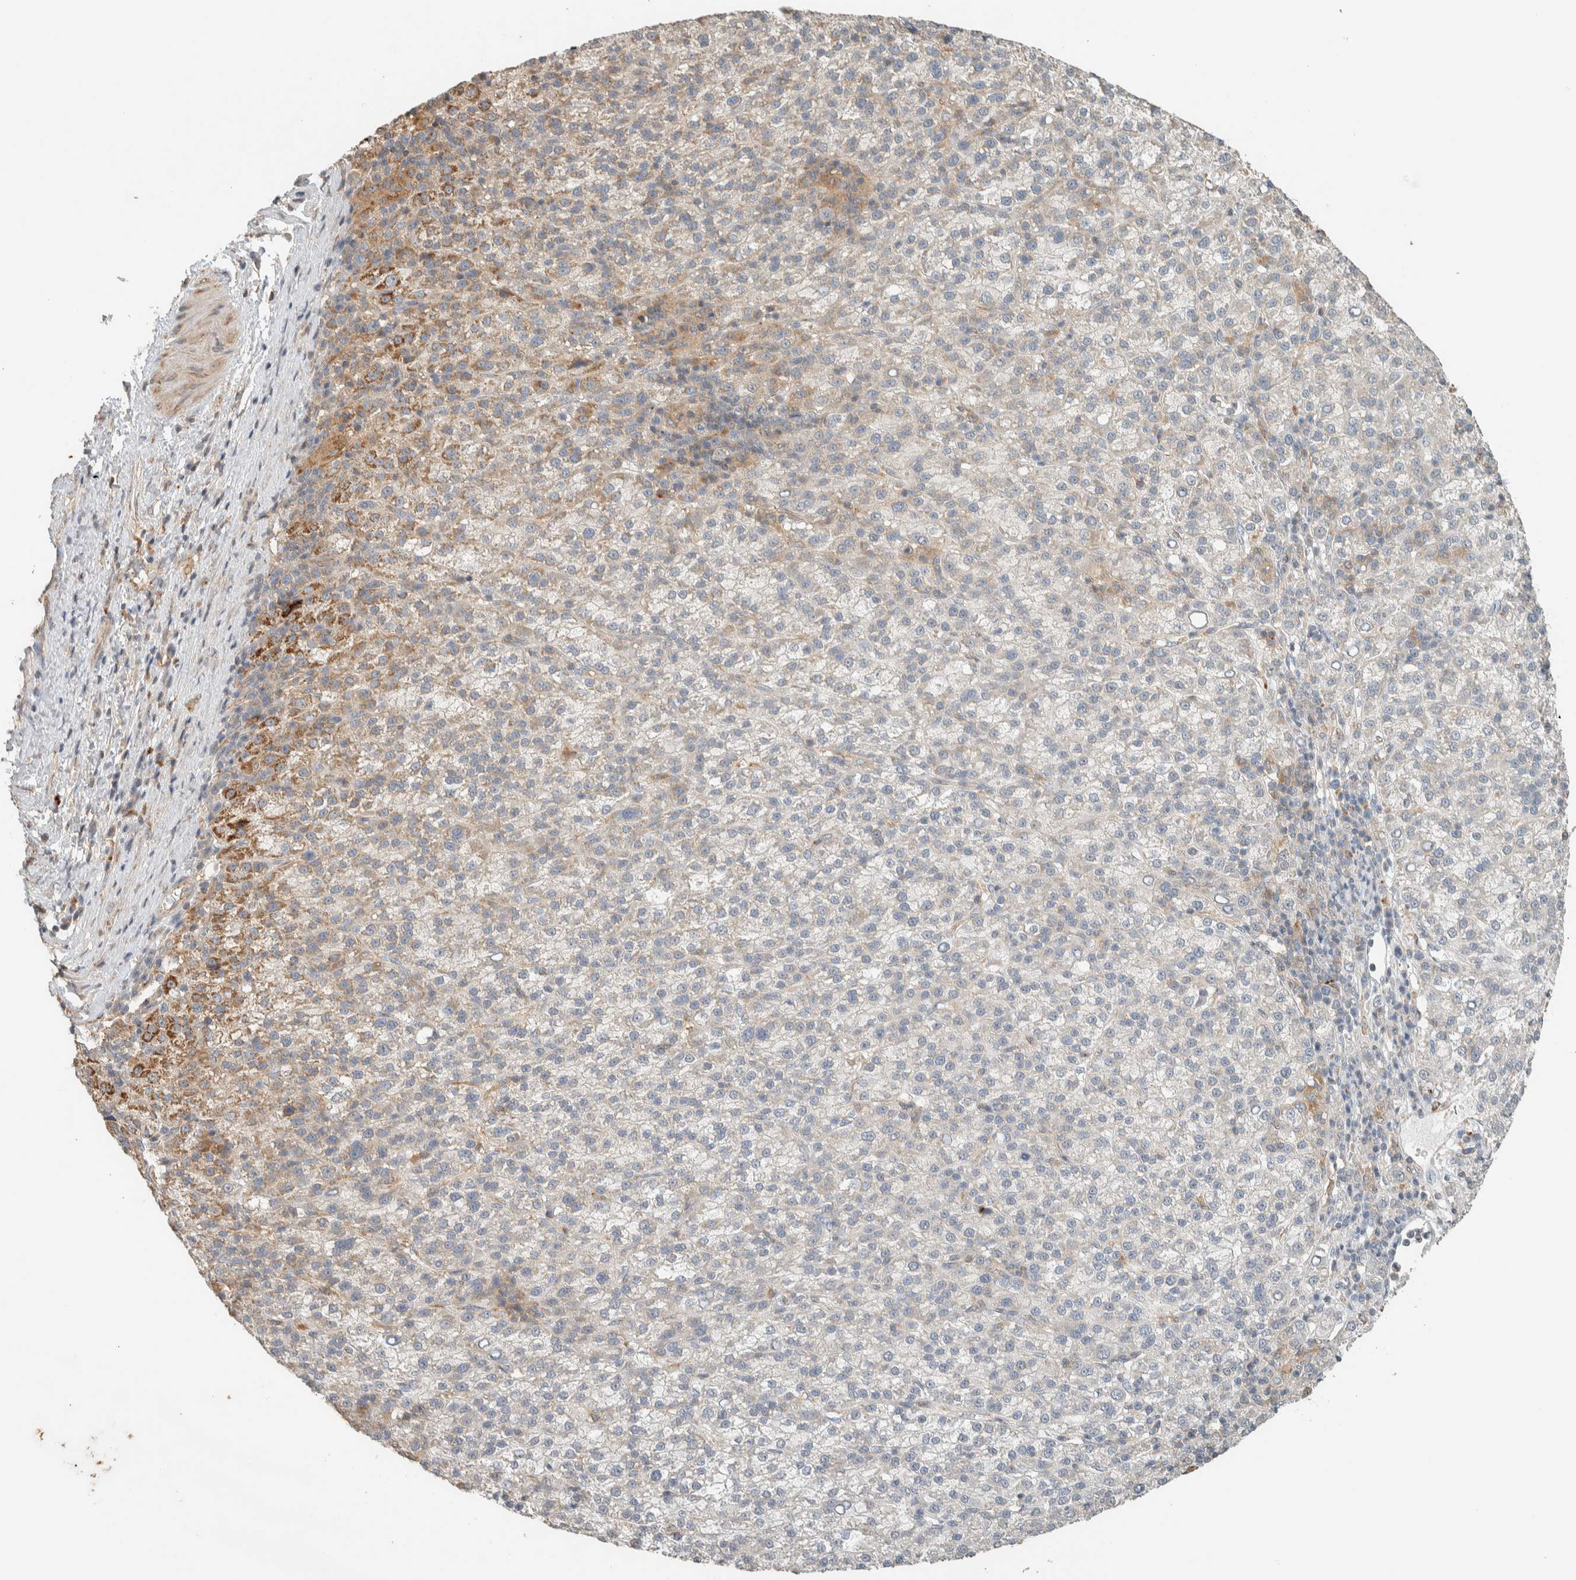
{"staining": {"intensity": "moderate", "quantity": "<25%", "location": "cytoplasmic/membranous"}, "tissue": "liver cancer", "cell_type": "Tumor cells", "image_type": "cancer", "snomed": [{"axis": "morphology", "description": "Carcinoma, Hepatocellular, NOS"}, {"axis": "topography", "description": "Liver"}], "caption": "The photomicrograph reveals staining of liver cancer (hepatocellular carcinoma), revealing moderate cytoplasmic/membranous protein positivity (brown color) within tumor cells. The staining is performed using DAB (3,3'-diaminobenzidine) brown chromogen to label protein expression. The nuclei are counter-stained blue using hematoxylin.", "gene": "PDE7B", "patient": {"sex": "female", "age": 58}}